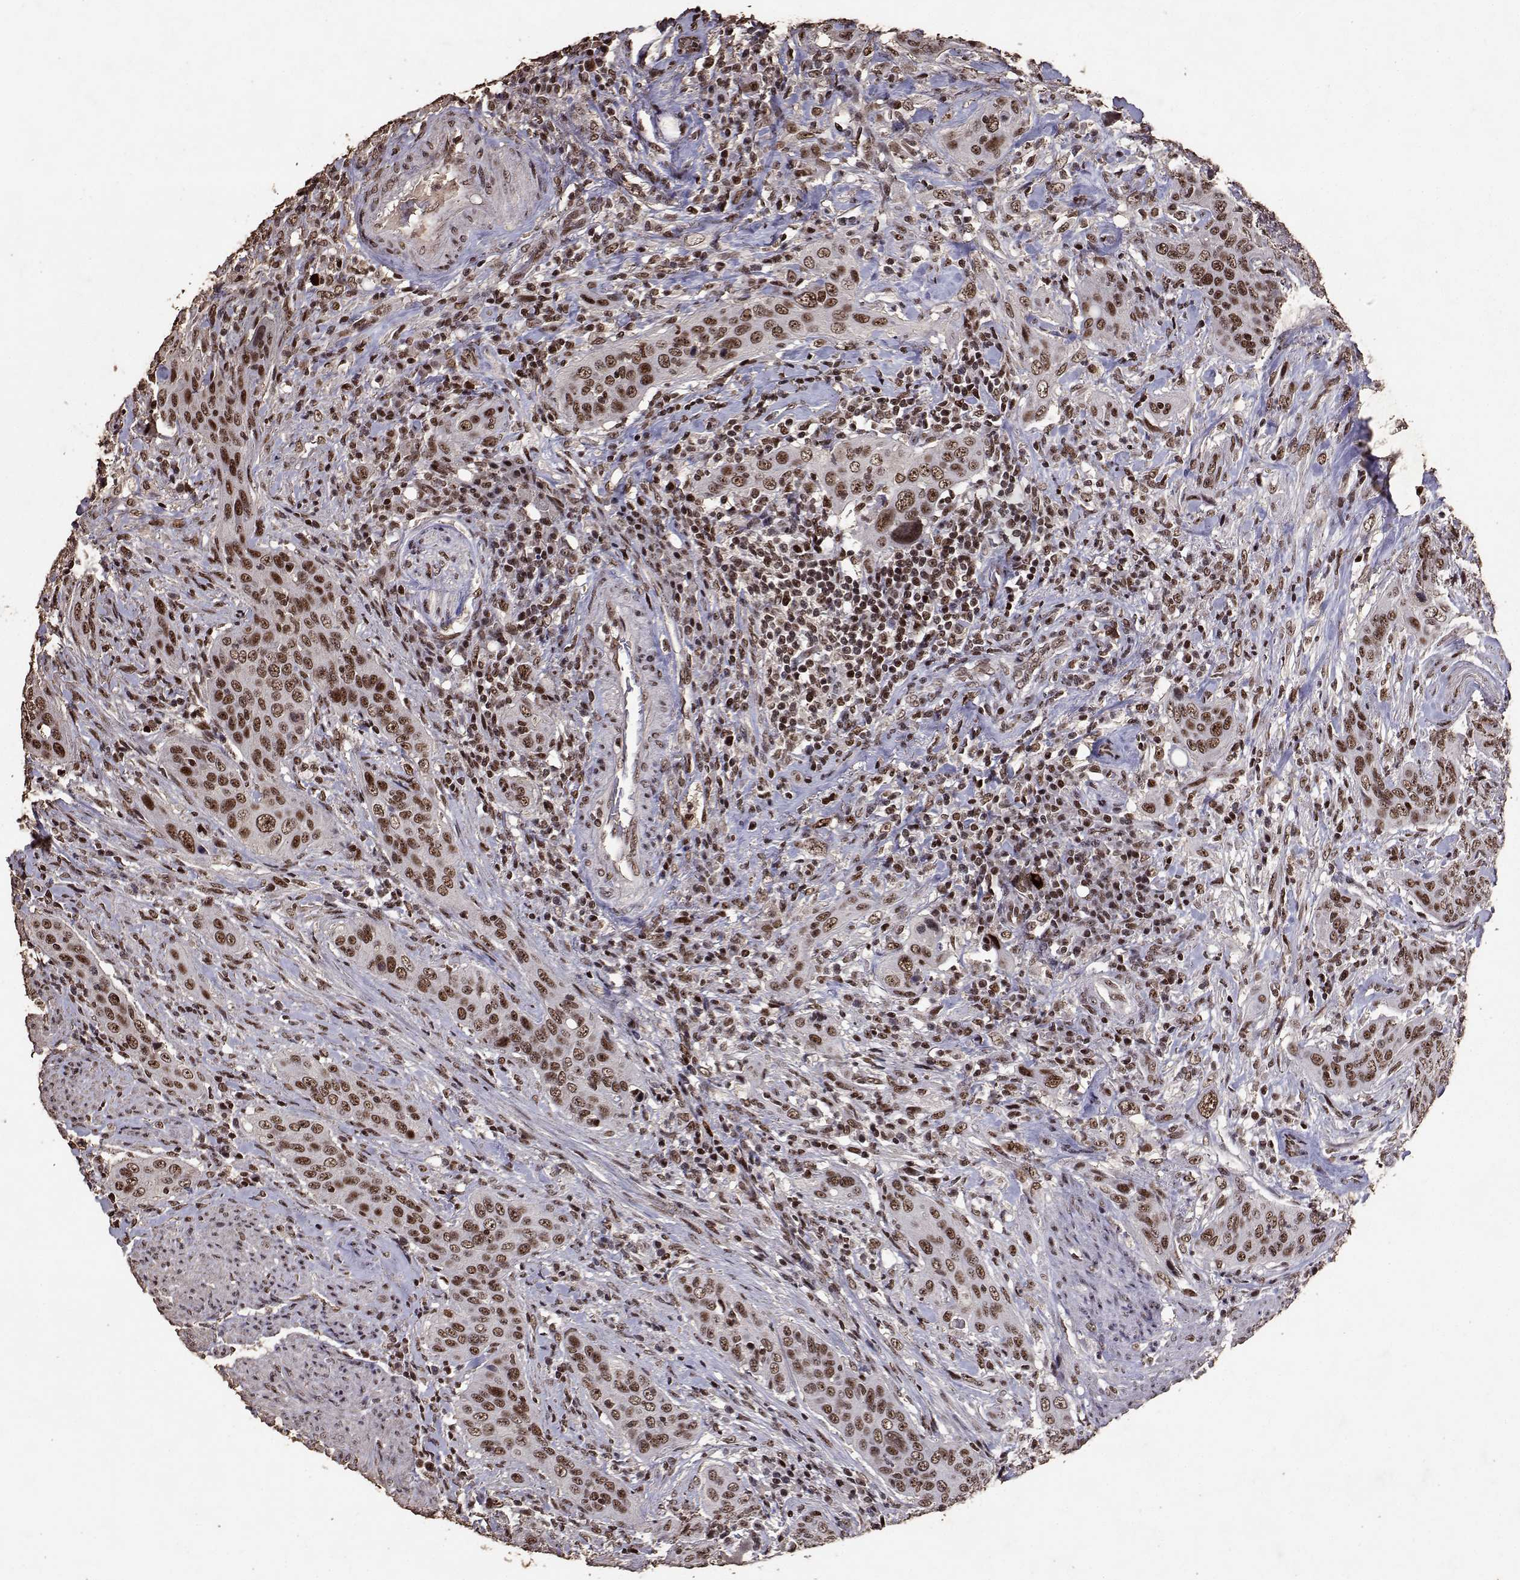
{"staining": {"intensity": "moderate", "quantity": ">75%", "location": "nuclear"}, "tissue": "urothelial cancer", "cell_type": "Tumor cells", "image_type": "cancer", "snomed": [{"axis": "morphology", "description": "Urothelial carcinoma, High grade"}, {"axis": "topography", "description": "Urinary bladder"}], "caption": "Protein analysis of urothelial carcinoma (high-grade) tissue shows moderate nuclear staining in about >75% of tumor cells. Using DAB (brown) and hematoxylin (blue) stains, captured at high magnification using brightfield microscopy.", "gene": "TOE1", "patient": {"sex": "male", "age": 82}}